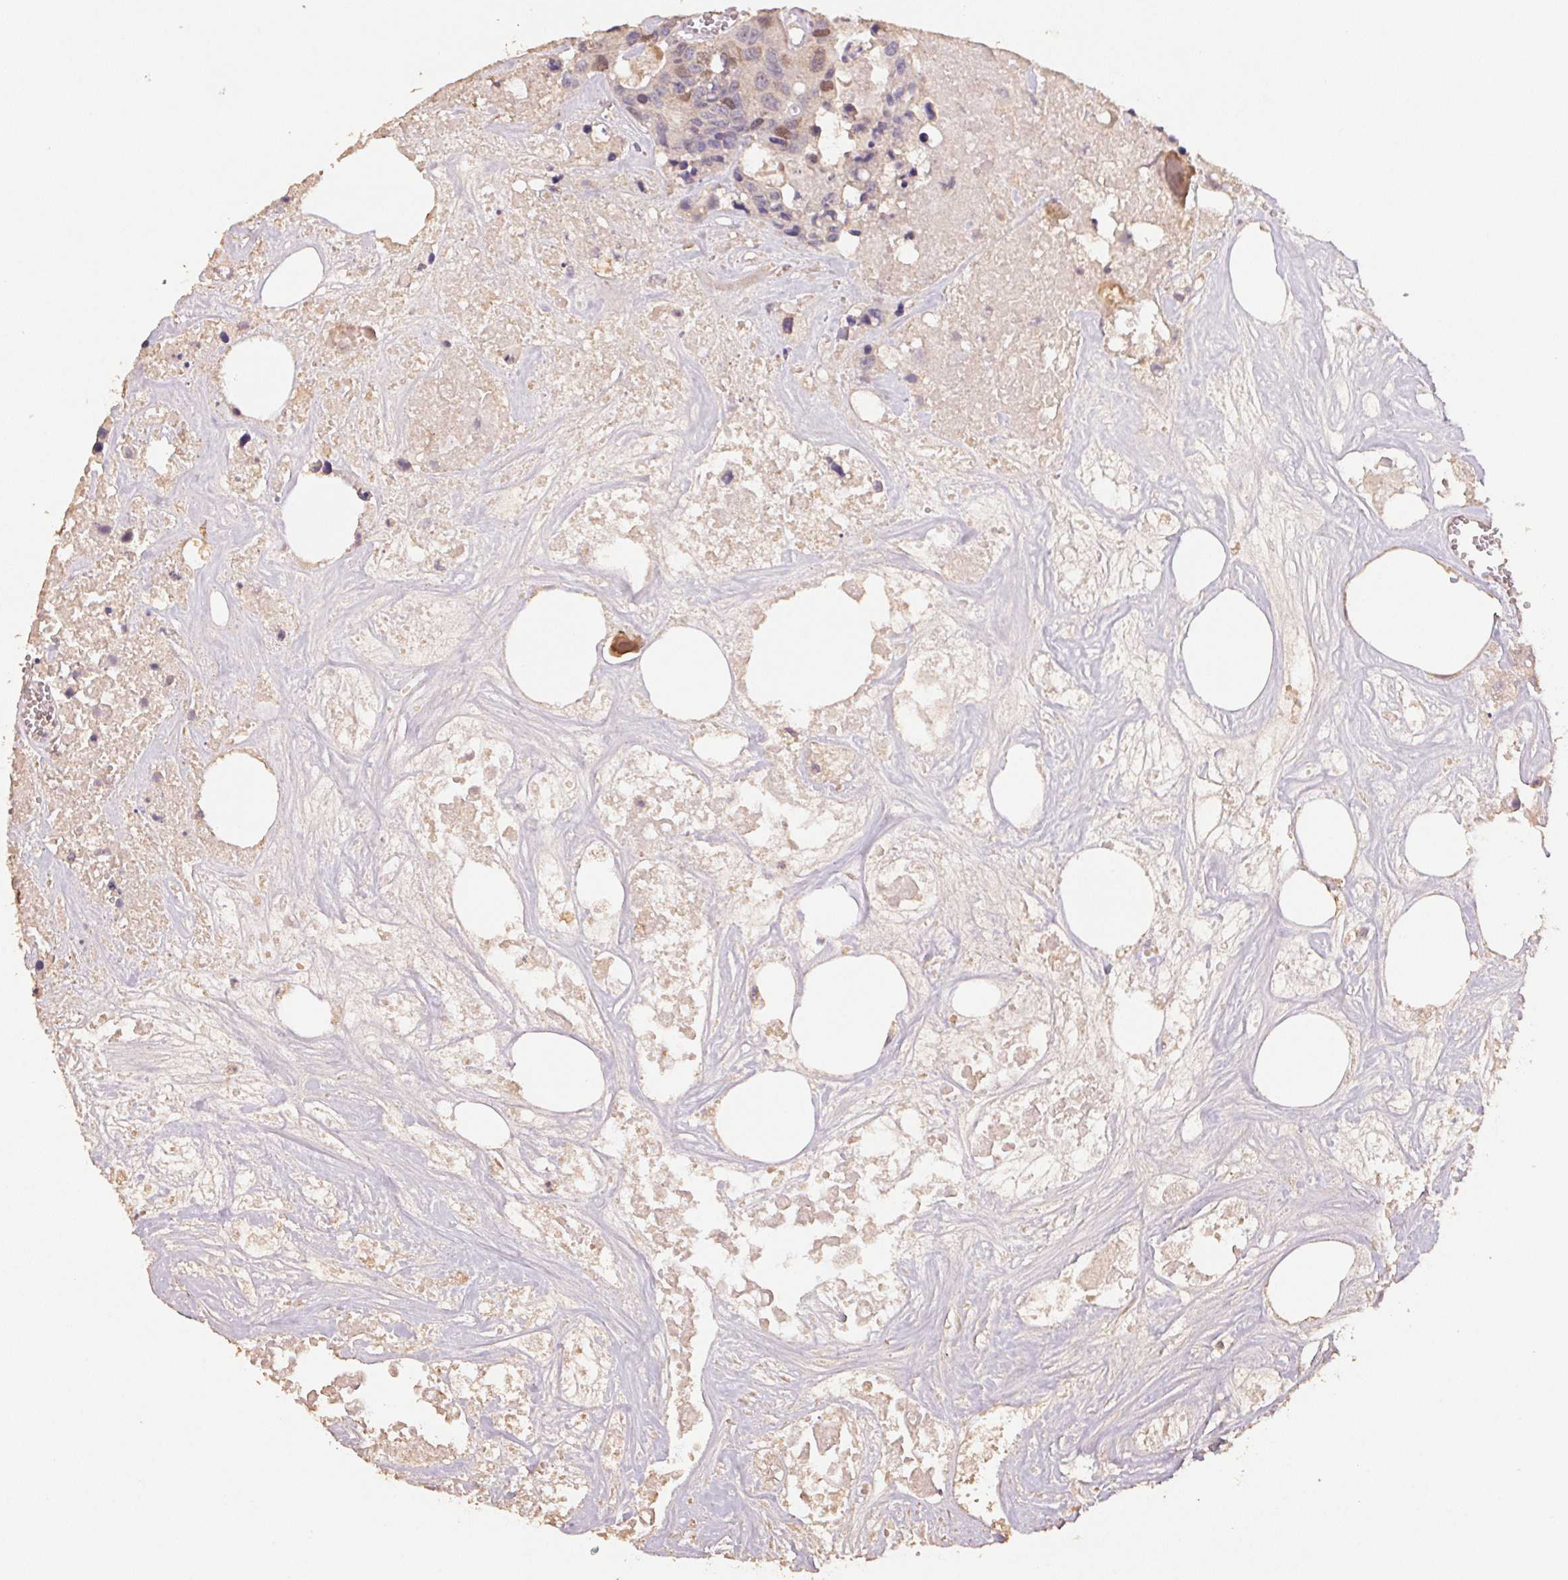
{"staining": {"intensity": "moderate", "quantity": "25%-75%", "location": "nuclear"}, "tissue": "colorectal cancer", "cell_type": "Tumor cells", "image_type": "cancer", "snomed": [{"axis": "morphology", "description": "Adenocarcinoma, NOS"}, {"axis": "topography", "description": "Colon"}], "caption": "Immunohistochemistry (IHC) image of human adenocarcinoma (colorectal) stained for a protein (brown), which demonstrates medium levels of moderate nuclear positivity in approximately 25%-75% of tumor cells.", "gene": "CENPF", "patient": {"sex": "male", "age": 77}}